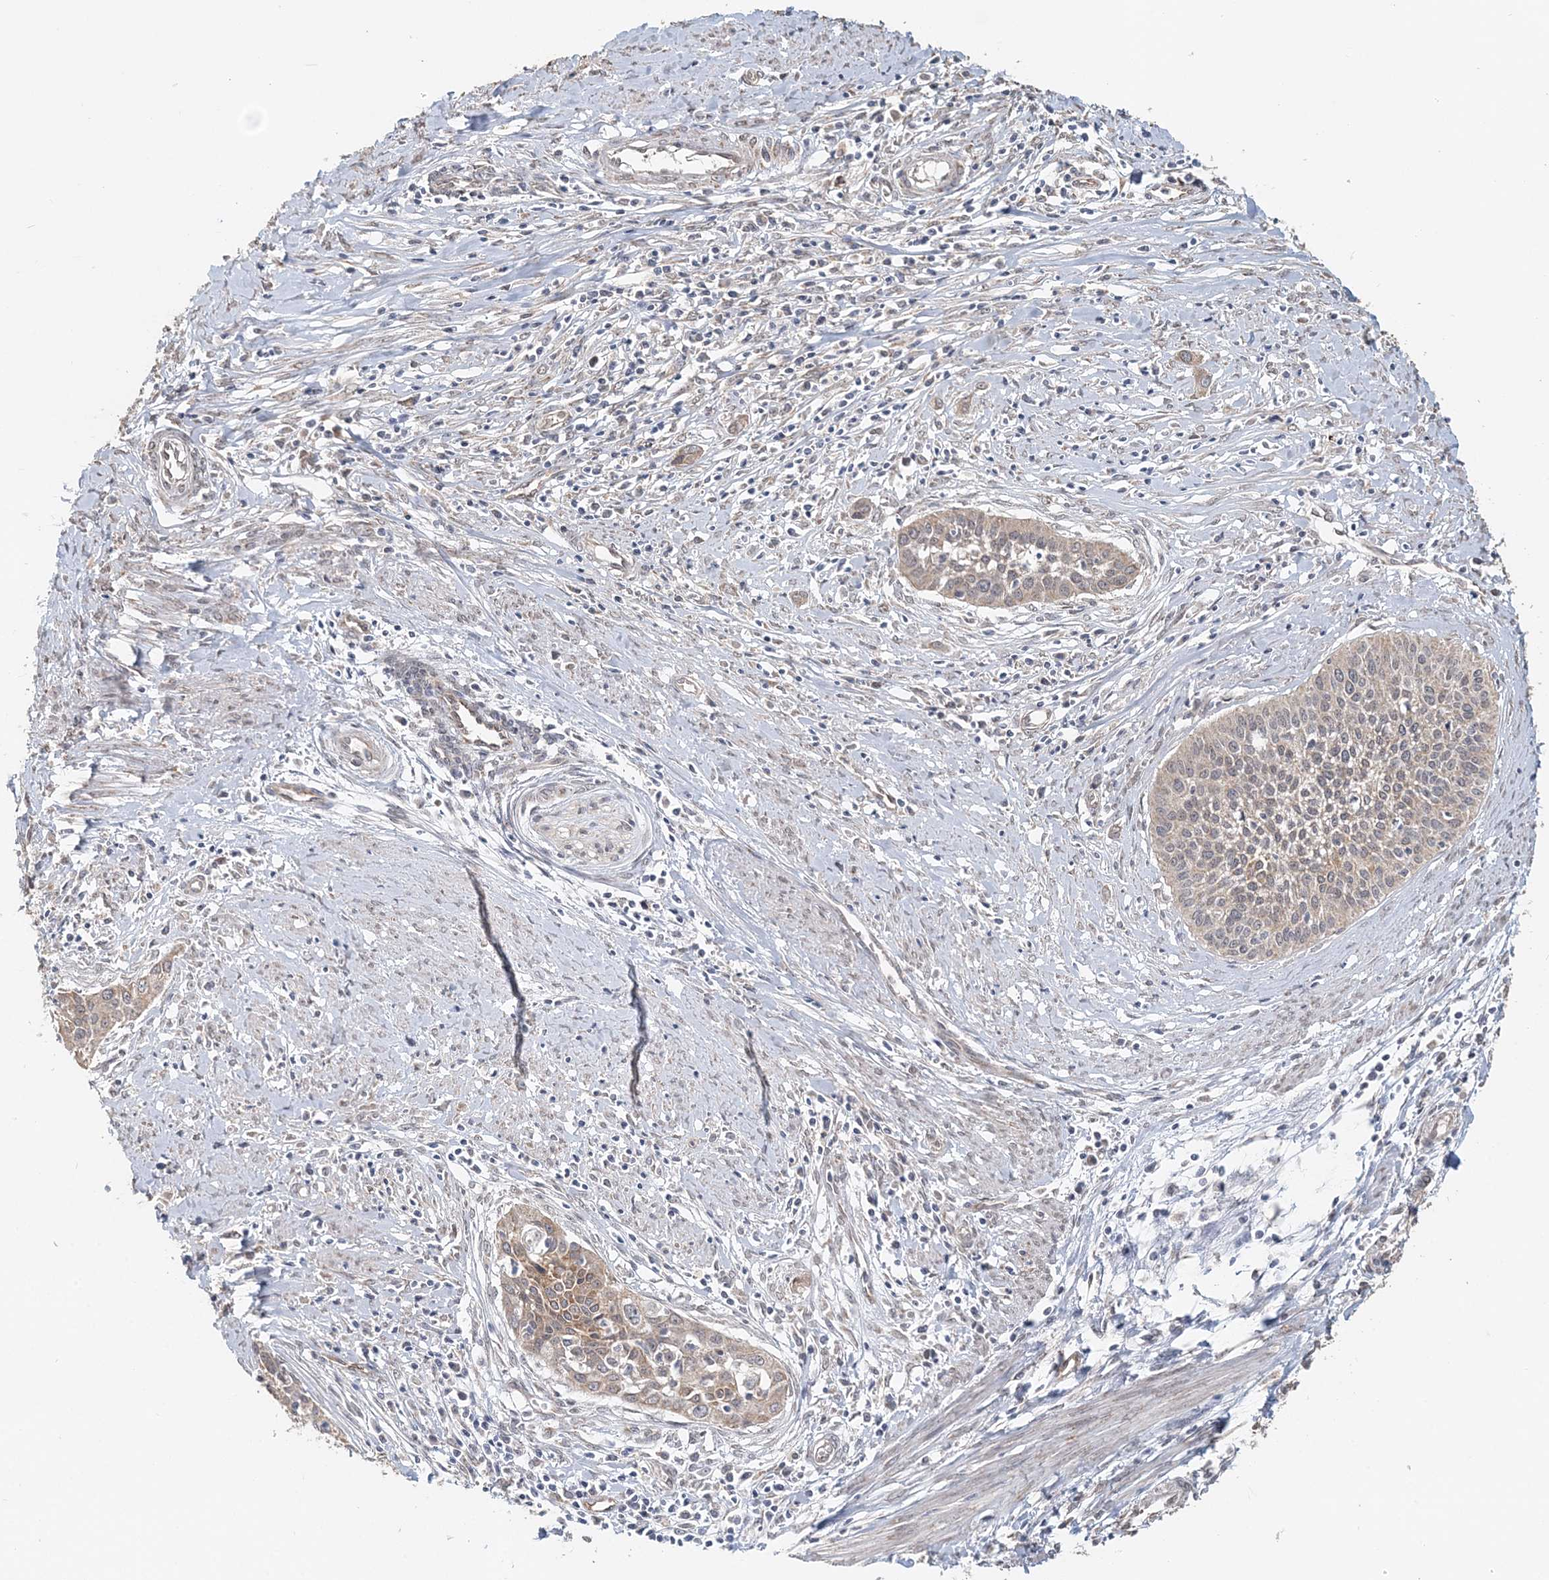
{"staining": {"intensity": "weak", "quantity": "25%-75%", "location": "cytoplasmic/membranous"}, "tissue": "cervical cancer", "cell_type": "Tumor cells", "image_type": "cancer", "snomed": [{"axis": "morphology", "description": "Squamous cell carcinoma, NOS"}, {"axis": "topography", "description": "Cervix"}], "caption": "This histopathology image shows immunohistochemistry (IHC) staining of squamous cell carcinoma (cervical), with low weak cytoplasmic/membranous positivity in about 25%-75% of tumor cells.", "gene": "FBXO38", "patient": {"sex": "female", "age": 34}}